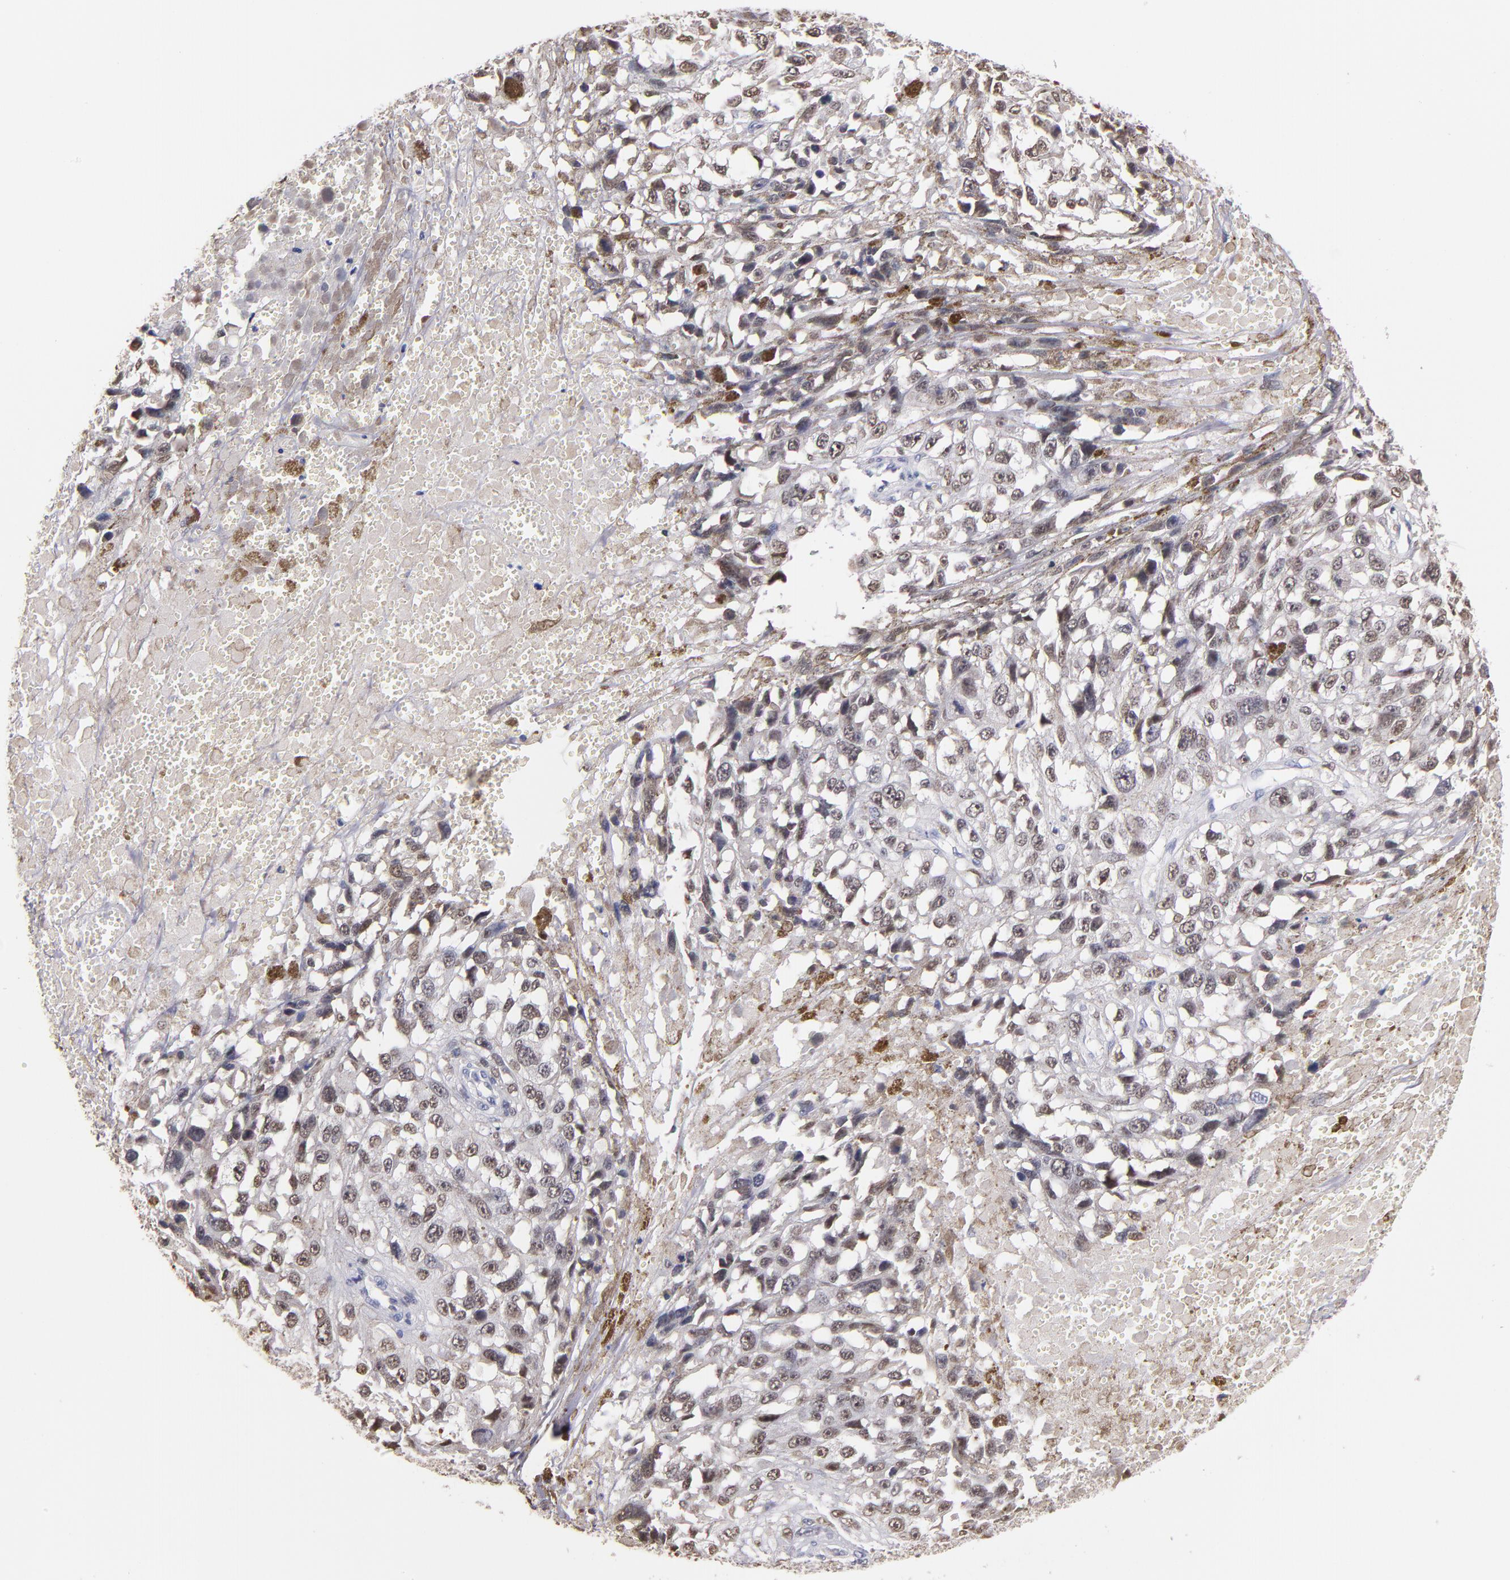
{"staining": {"intensity": "moderate", "quantity": ">75%", "location": "nuclear"}, "tissue": "melanoma", "cell_type": "Tumor cells", "image_type": "cancer", "snomed": [{"axis": "morphology", "description": "Malignant melanoma, Metastatic site"}, {"axis": "topography", "description": "Lymph node"}], "caption": "Melanoma tissue reveals moderate nuclear positivity in approximately >75% of tumor cells, visualized by immunohistochemistry. (Brightfield microscopy of DAB IHC at high magnification).", "gene": "SOX10", "patient": {"sex": "male", "age": 59}}